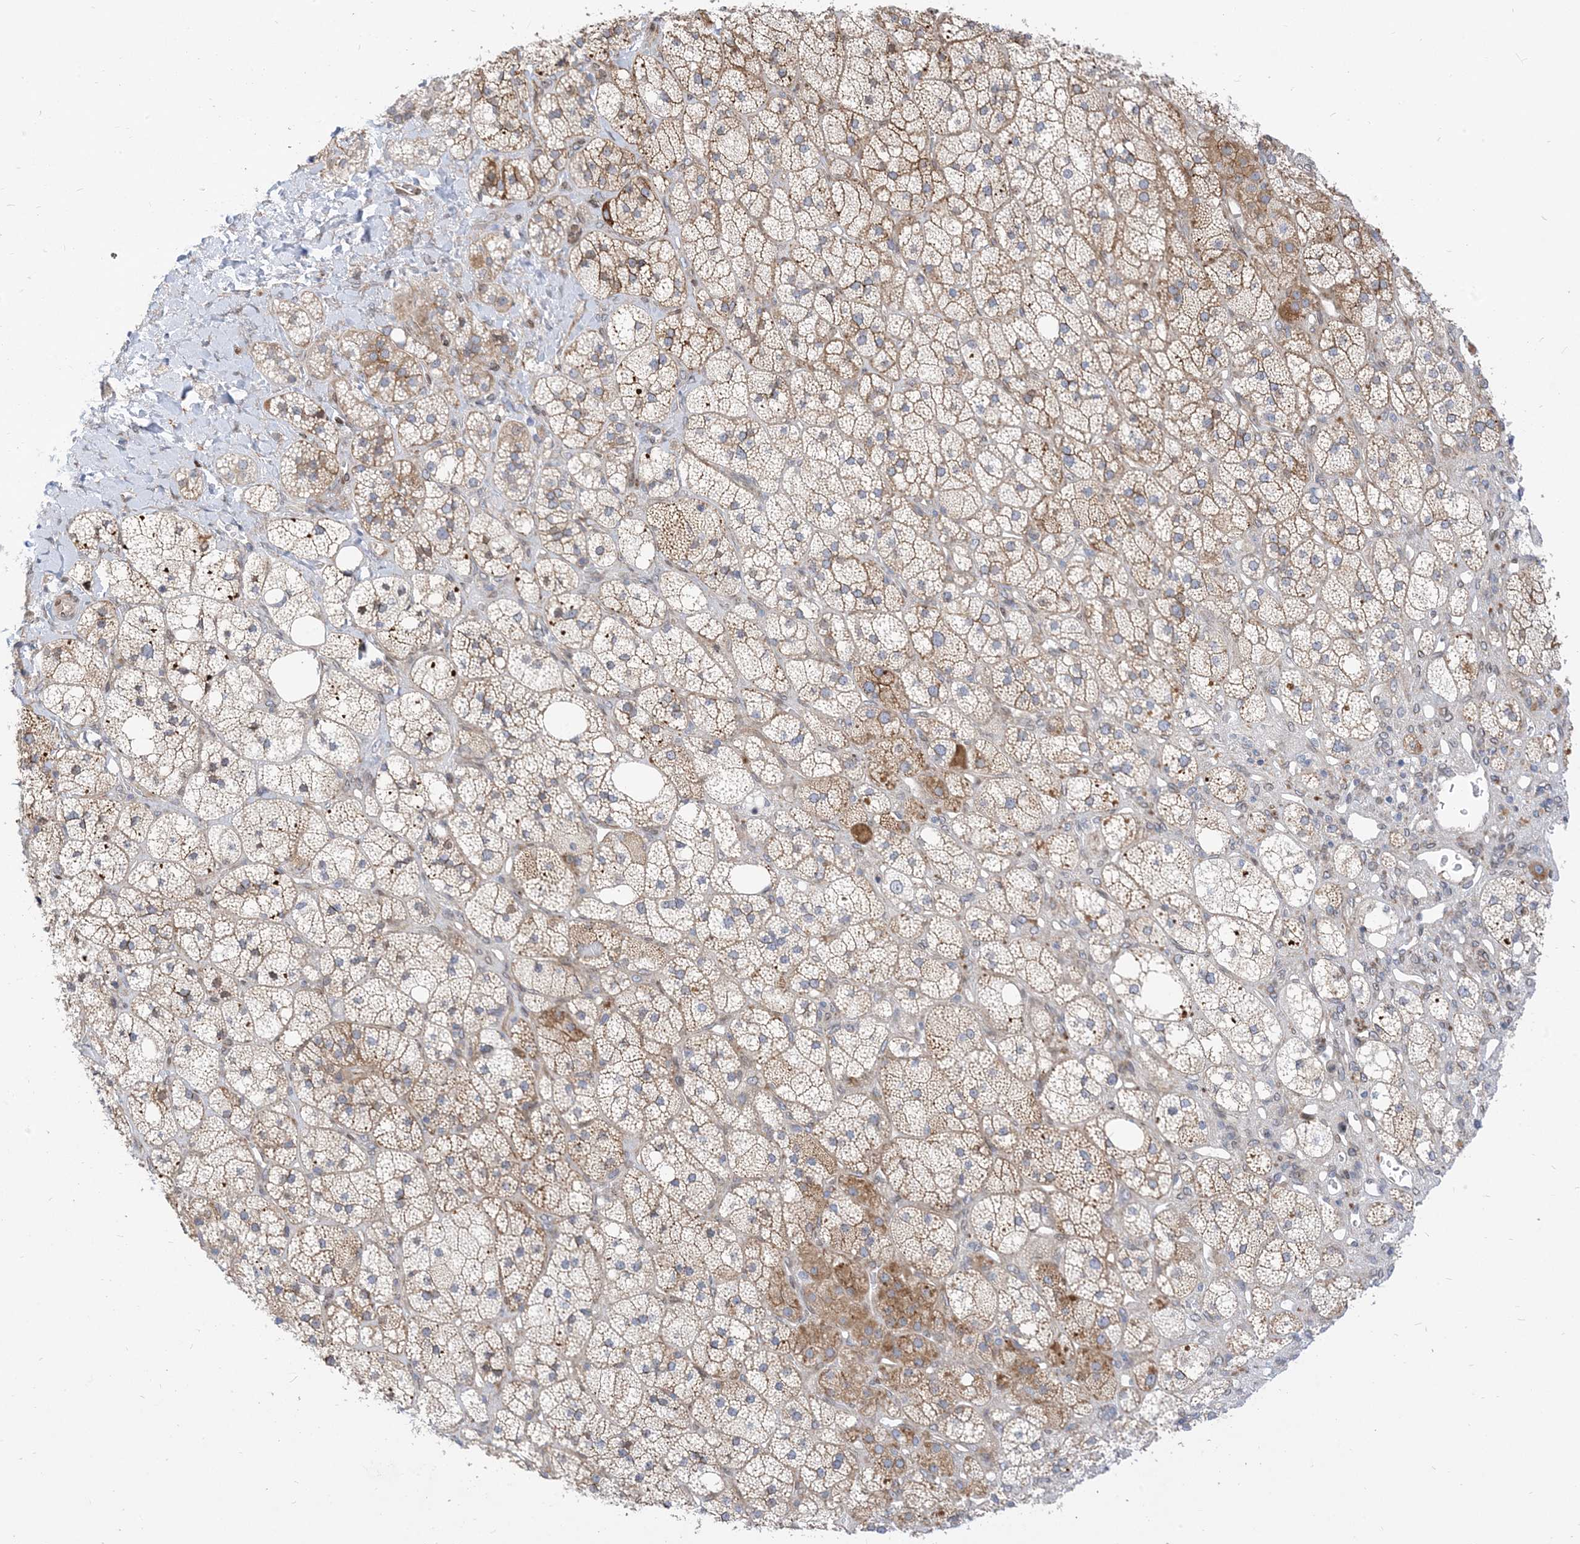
{"staining": {"intensity": "moderate", "quantity": "25%-75%", "location": "cytoplasmic/membranous"}, "tissue": "adrenal gland", "cell_type": "Glandular cells", "image_type": "normal", "snomed": [{"axis": "morphology", "description": "Normal tissue, NOS"}, {"axis": "topography", "description": "Adrenal gland"}], "caption": "Immunohistochemistry (IHC) of normal adrenal gland demonstrates medium levels of moderate cytoplasmic/membranous expression in approximately 25%-75% of glandular cells.", "gene": "TYSND1", "patient": {"sex": "male", "age": 61}}